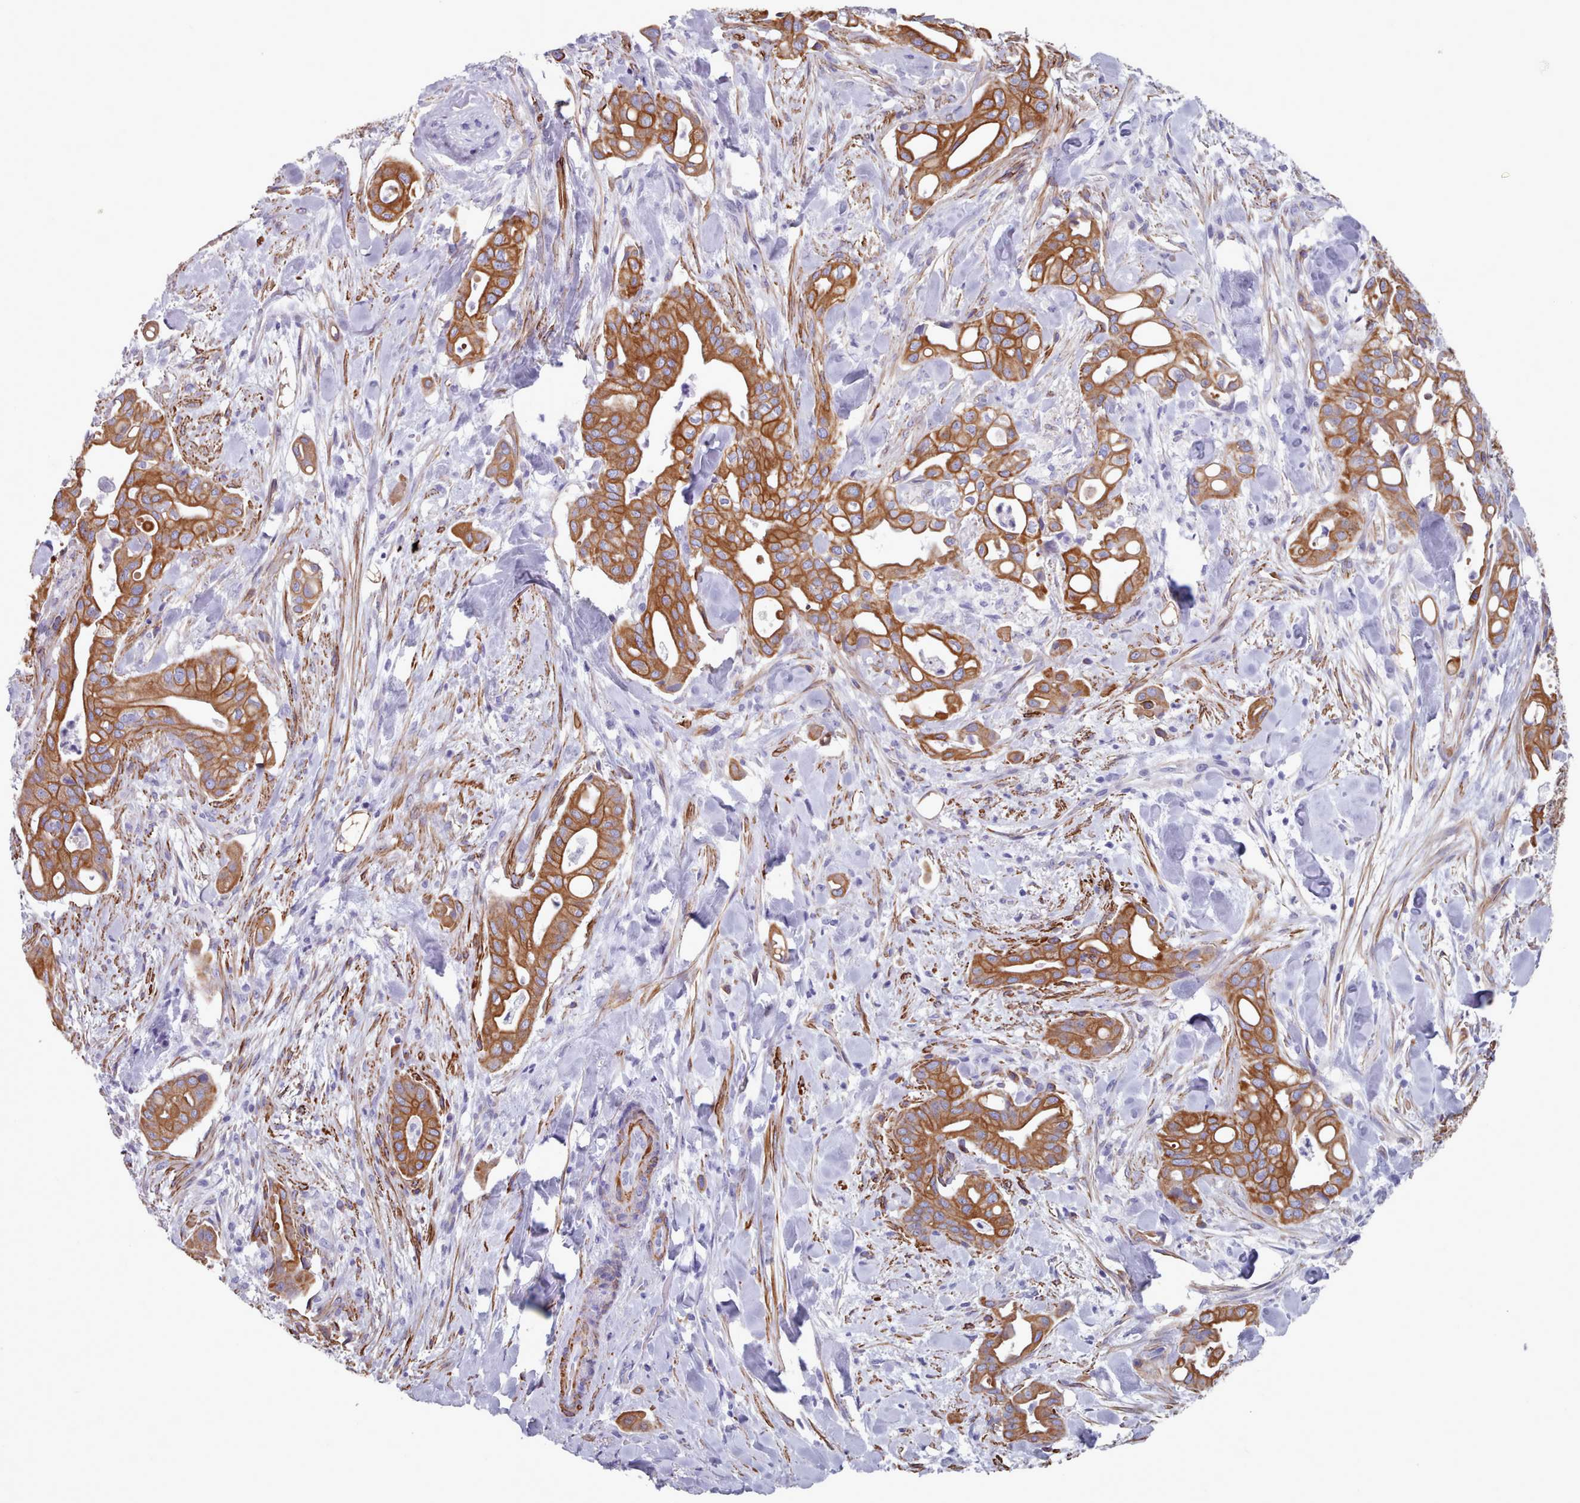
{"staining": {"intensity": "strong", "quantity": ">75%", "location": "cytoplasmic/membranous"}, "tissue": "liver cancer", "cell_type": "Tumor cells", "image_type": "cancer", "snomed": [{"axis": "morphology", "description": "Cholangiocarcinoma"}, {"axis": "topography", "description": "Liver"}], "caption": "Human liver cancer stained for a protein (brown) shows strong cytoplasmic/membranous positive expression in approximately >75% of tumor cells.", "gene": "FPGS", "patient": {"sex": "female", "age": 68}}